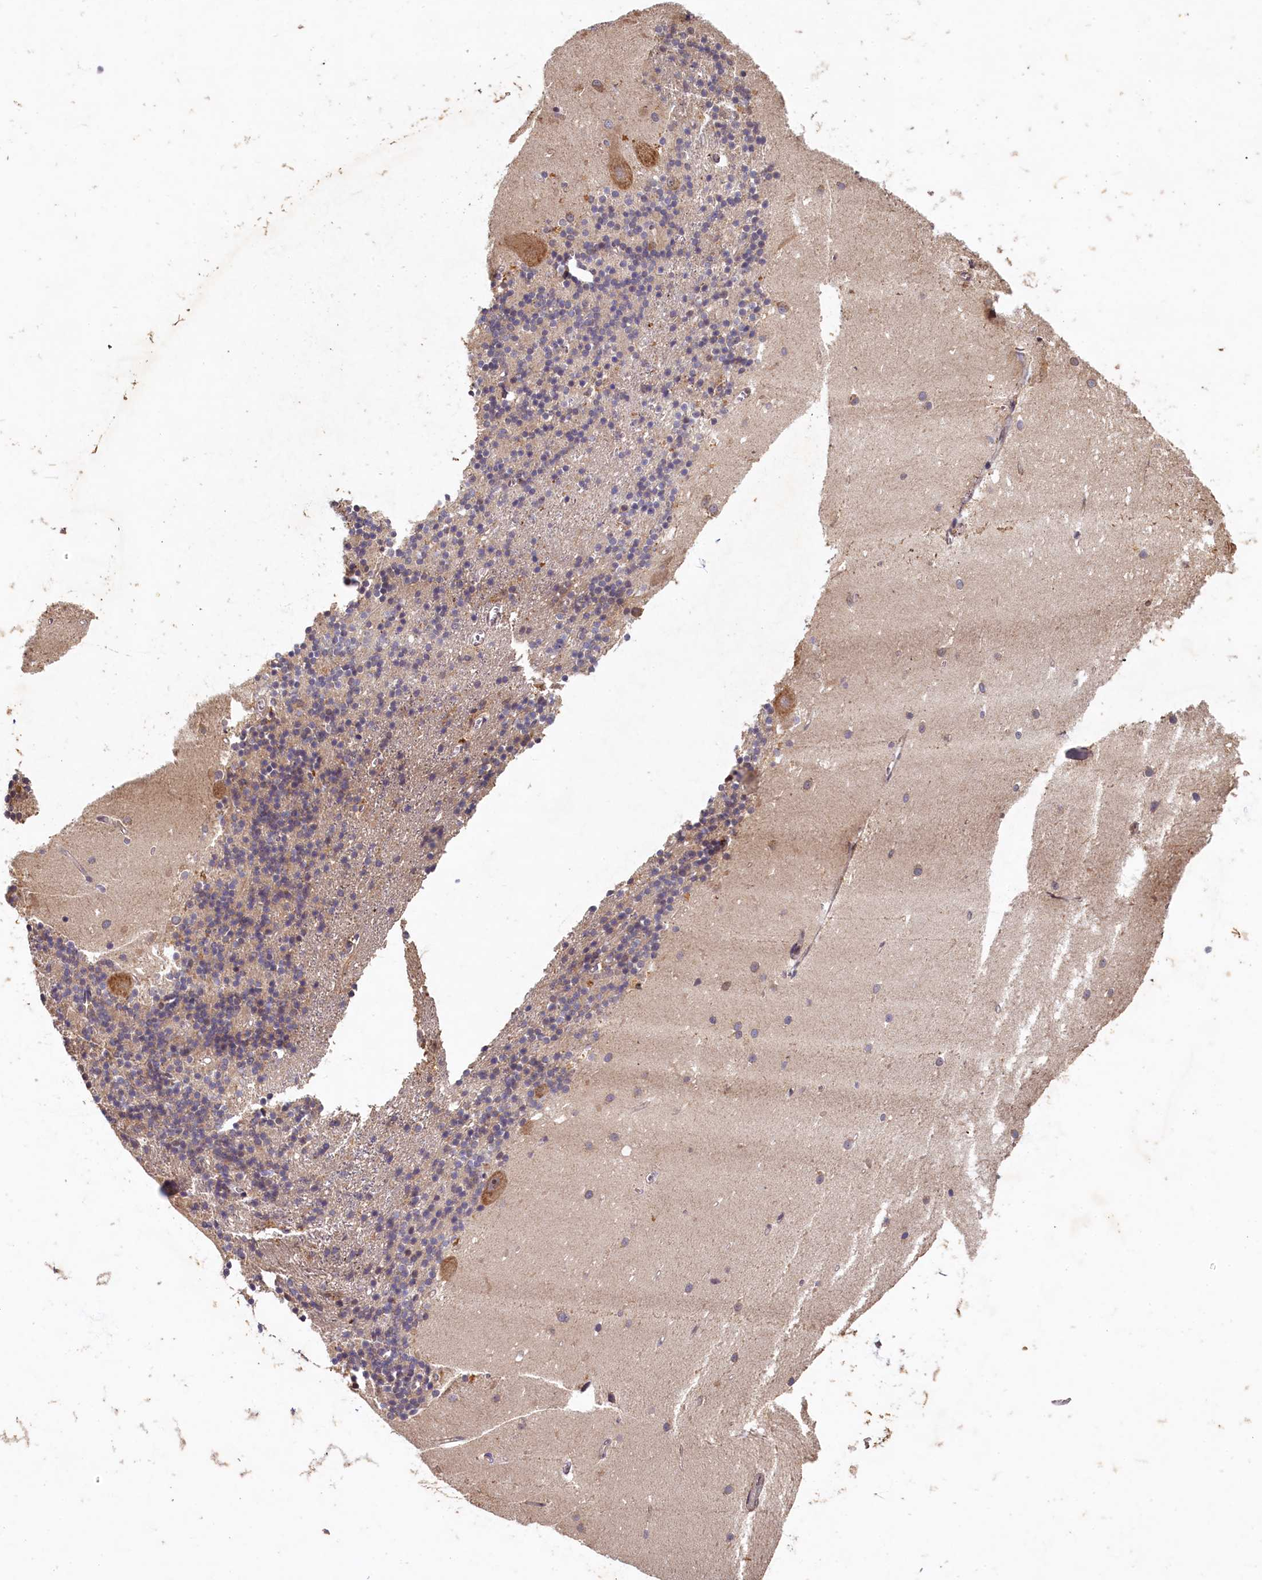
{"staining": {"intensity": "negative", "quantity": "none", "location": "none"}, "tissue": "cerebellum", "cell_type": "Cells in granular layer", "image_type": "normal", "snomed": [{"axis": "morphology", "description": "Normal tissue, NOS"}, {"axis": "topography", "description": "Cerebellum"}], "caption": "Cerebellum stained for a protein using immunohistochemistry displays no positivity cells in granular layer.", "gene": "LCMT2", "patient": {"sex": "male", "age": 54}}